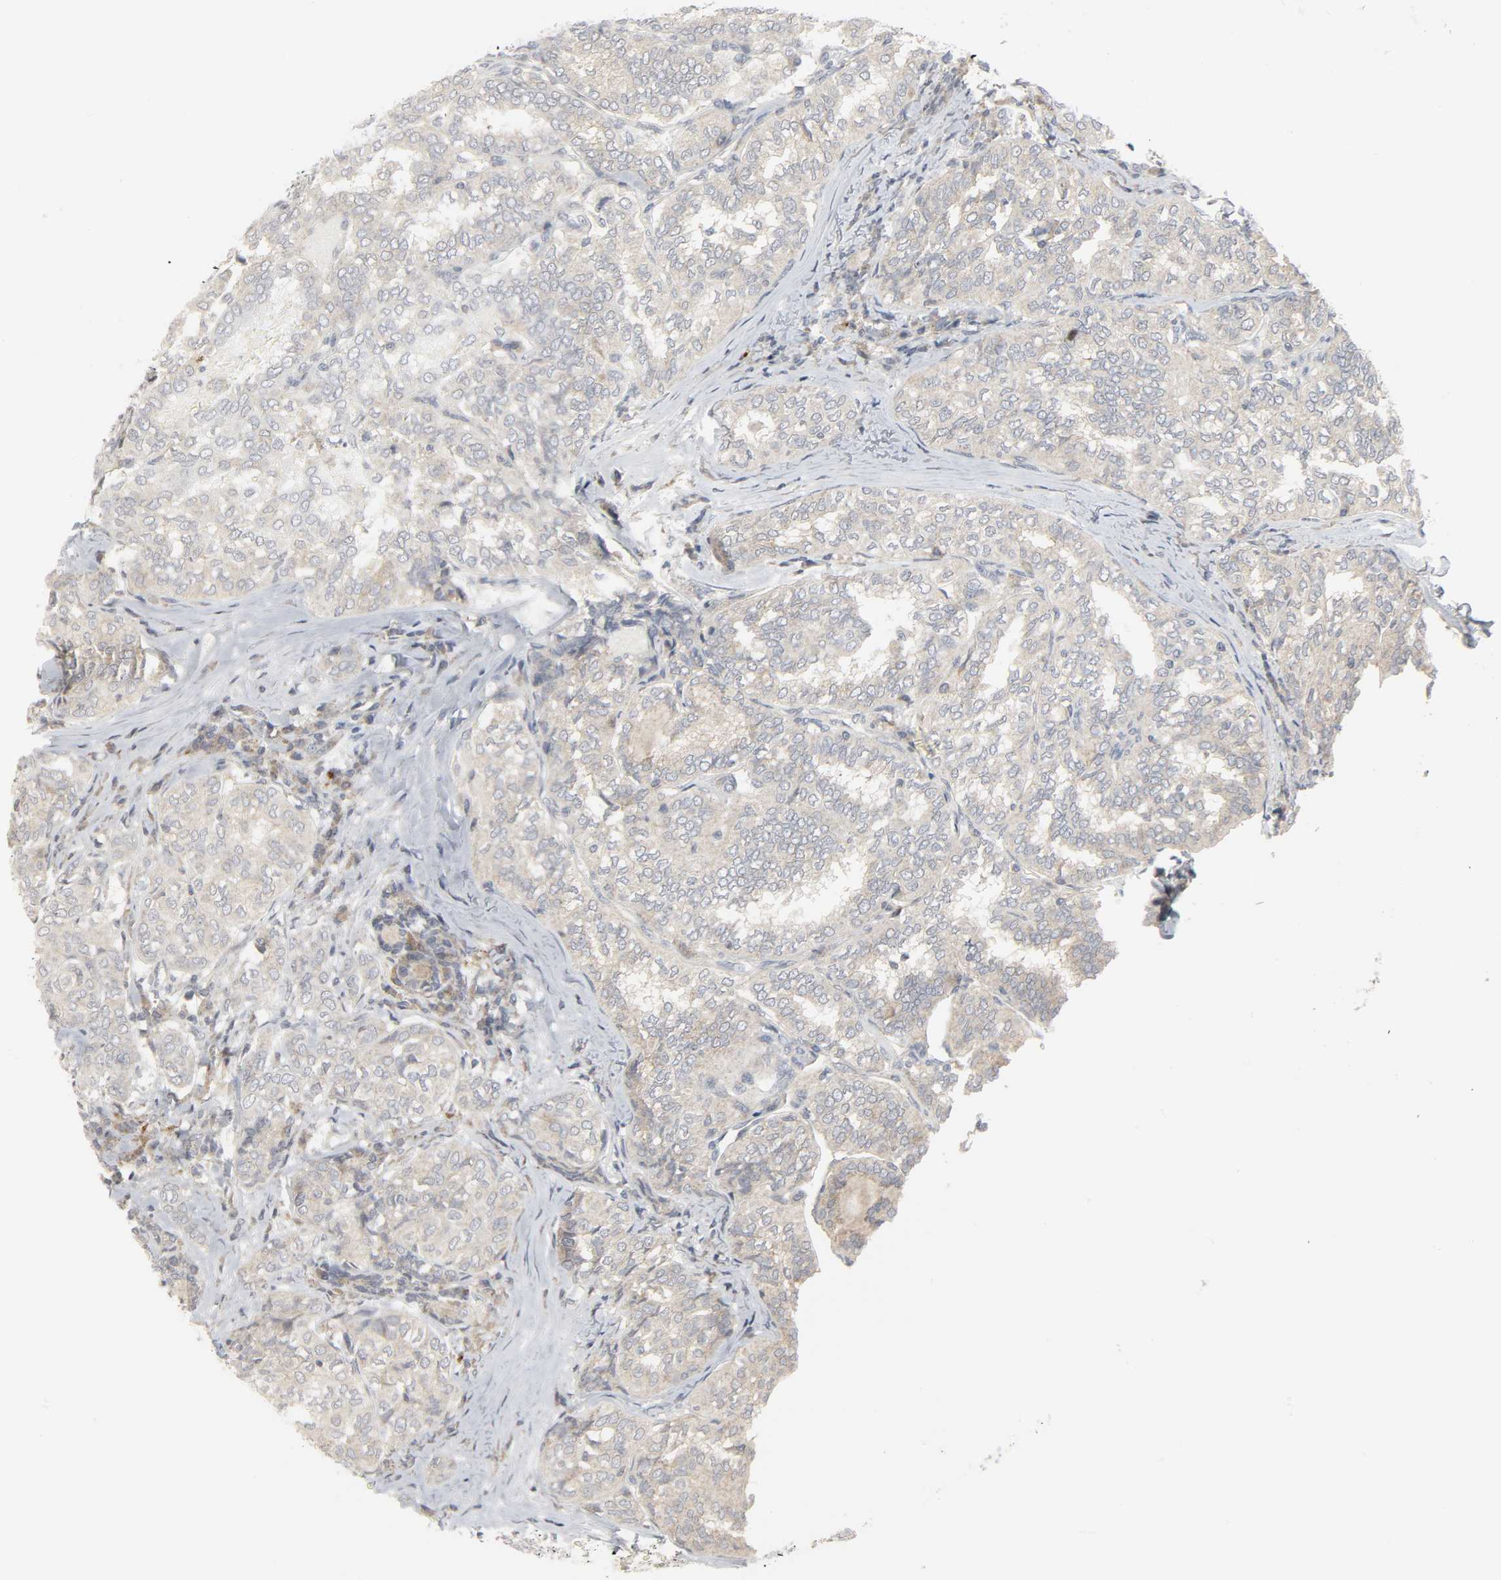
{"staining": {"intensity": "moderate", "quantity": ">75%", "location": "cytoplasmic/membranous"}, "tissue": "thyroid cancer", "cell_type": "Tumor cells", "image_type": "cancer", "snomed": [{"axis": "morphology", "description": "Papillary adenocarcinoma, NOS"}, {"axis": "topography", "description": "Thyroid gland"}], "caption": "The histopathology image reveals immunohistochemical staining of thyroid papillary adenocarcinoma. There is moderate cytoplasmic/membranous staining is seen in approximately >75% of tumor cells.", "gene": "CLIP1", "patient": {"sex": "female", "age": 30}}